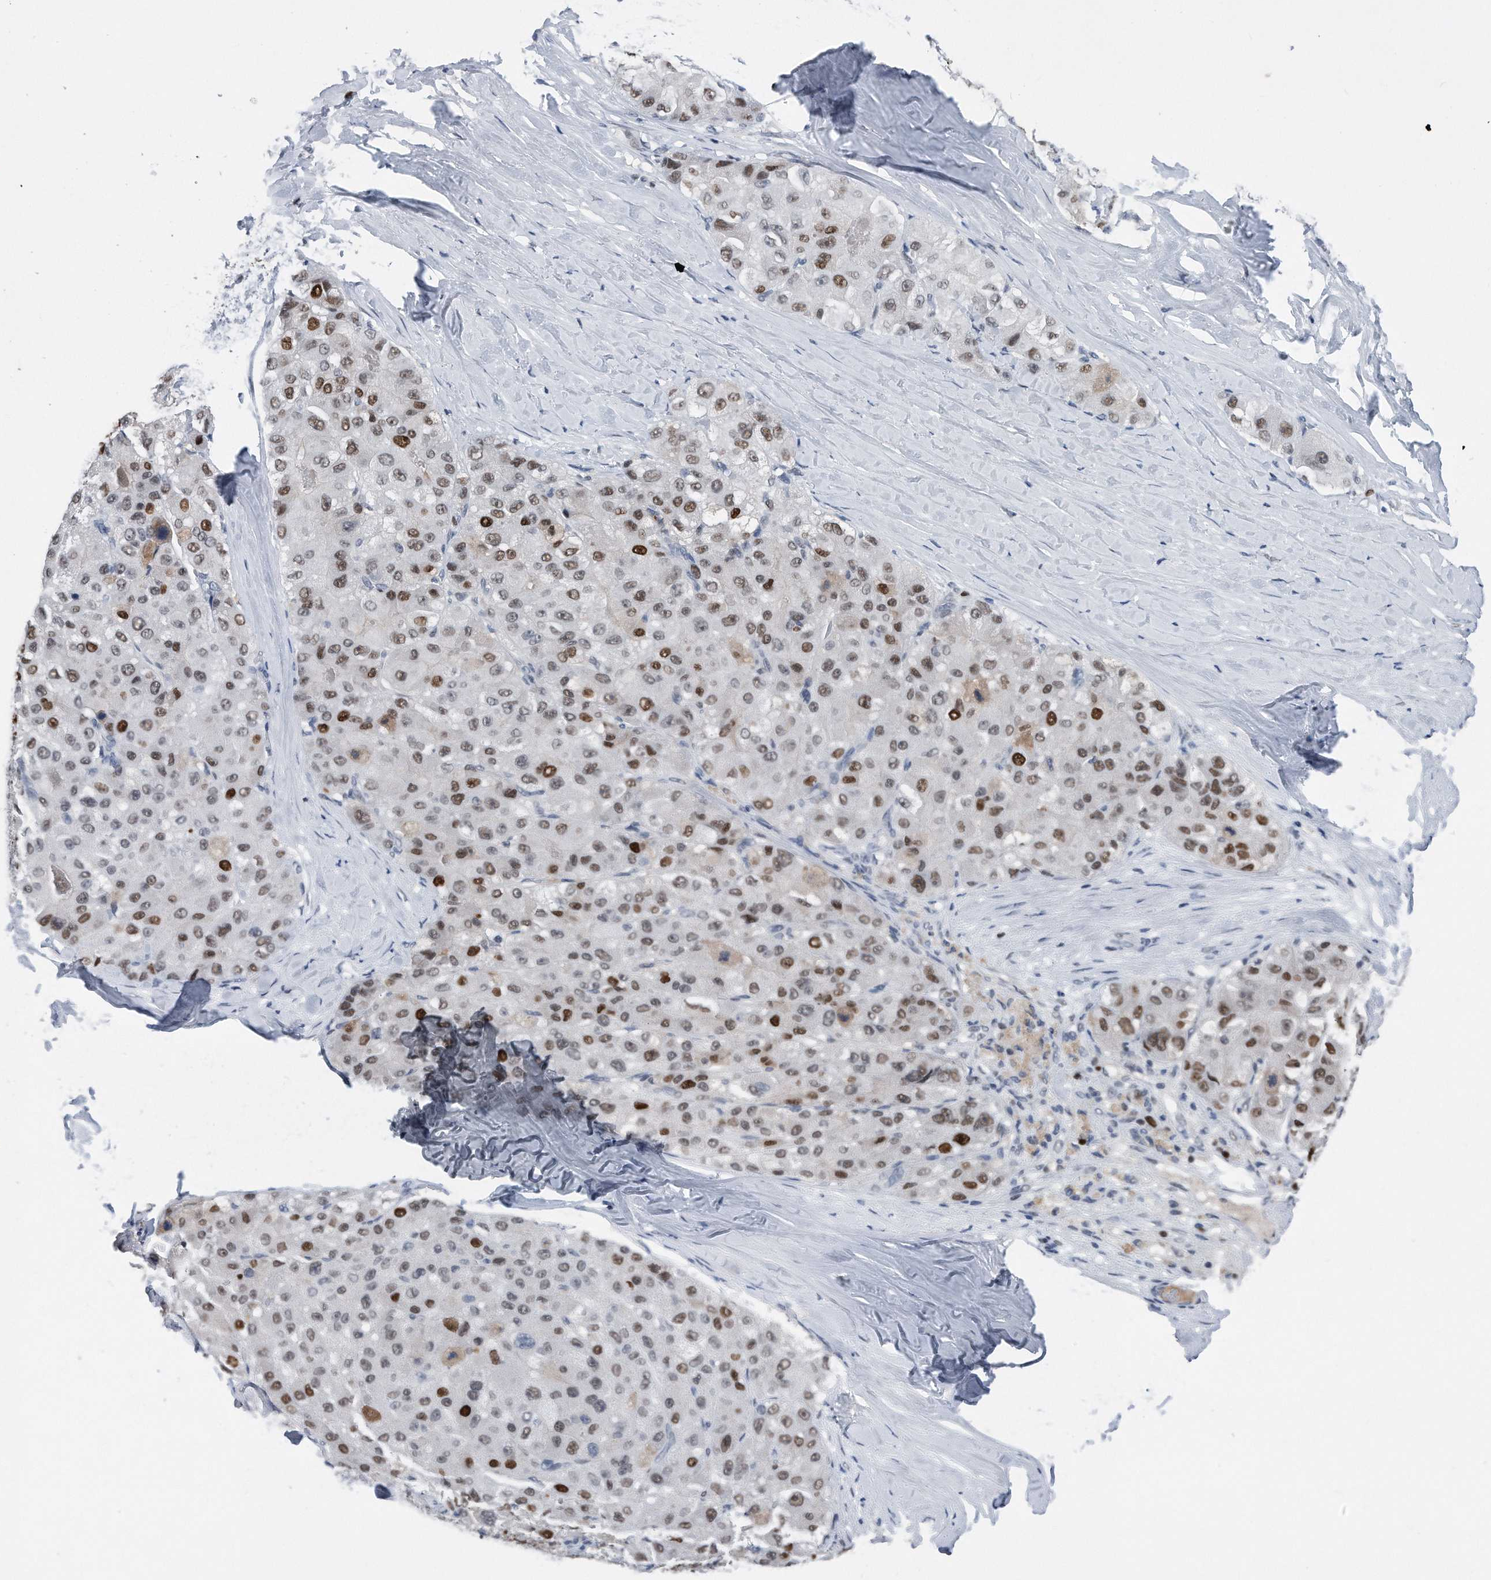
{"staining": {"intensity": "strong", "quantity": "25%-75%", "location": "nuclear"}, "tissue": "liver cancer", "cell_type": "Tumor cells", "image_type": "cancer", "snomed": [{"axis": "morphology", "description": "Carcinoma, Hepatocellular, NOS"}, {"axis": "topography", "description": "Liver"}], "caption": "Hepatocellular carcinoma (liver) stained with a brown dye demonstrates strong nuclear positive expression in approximately 25%-75% of tumor cells.", "gene": "PCNA", "patient": {"sex": "male", "age": 80}}